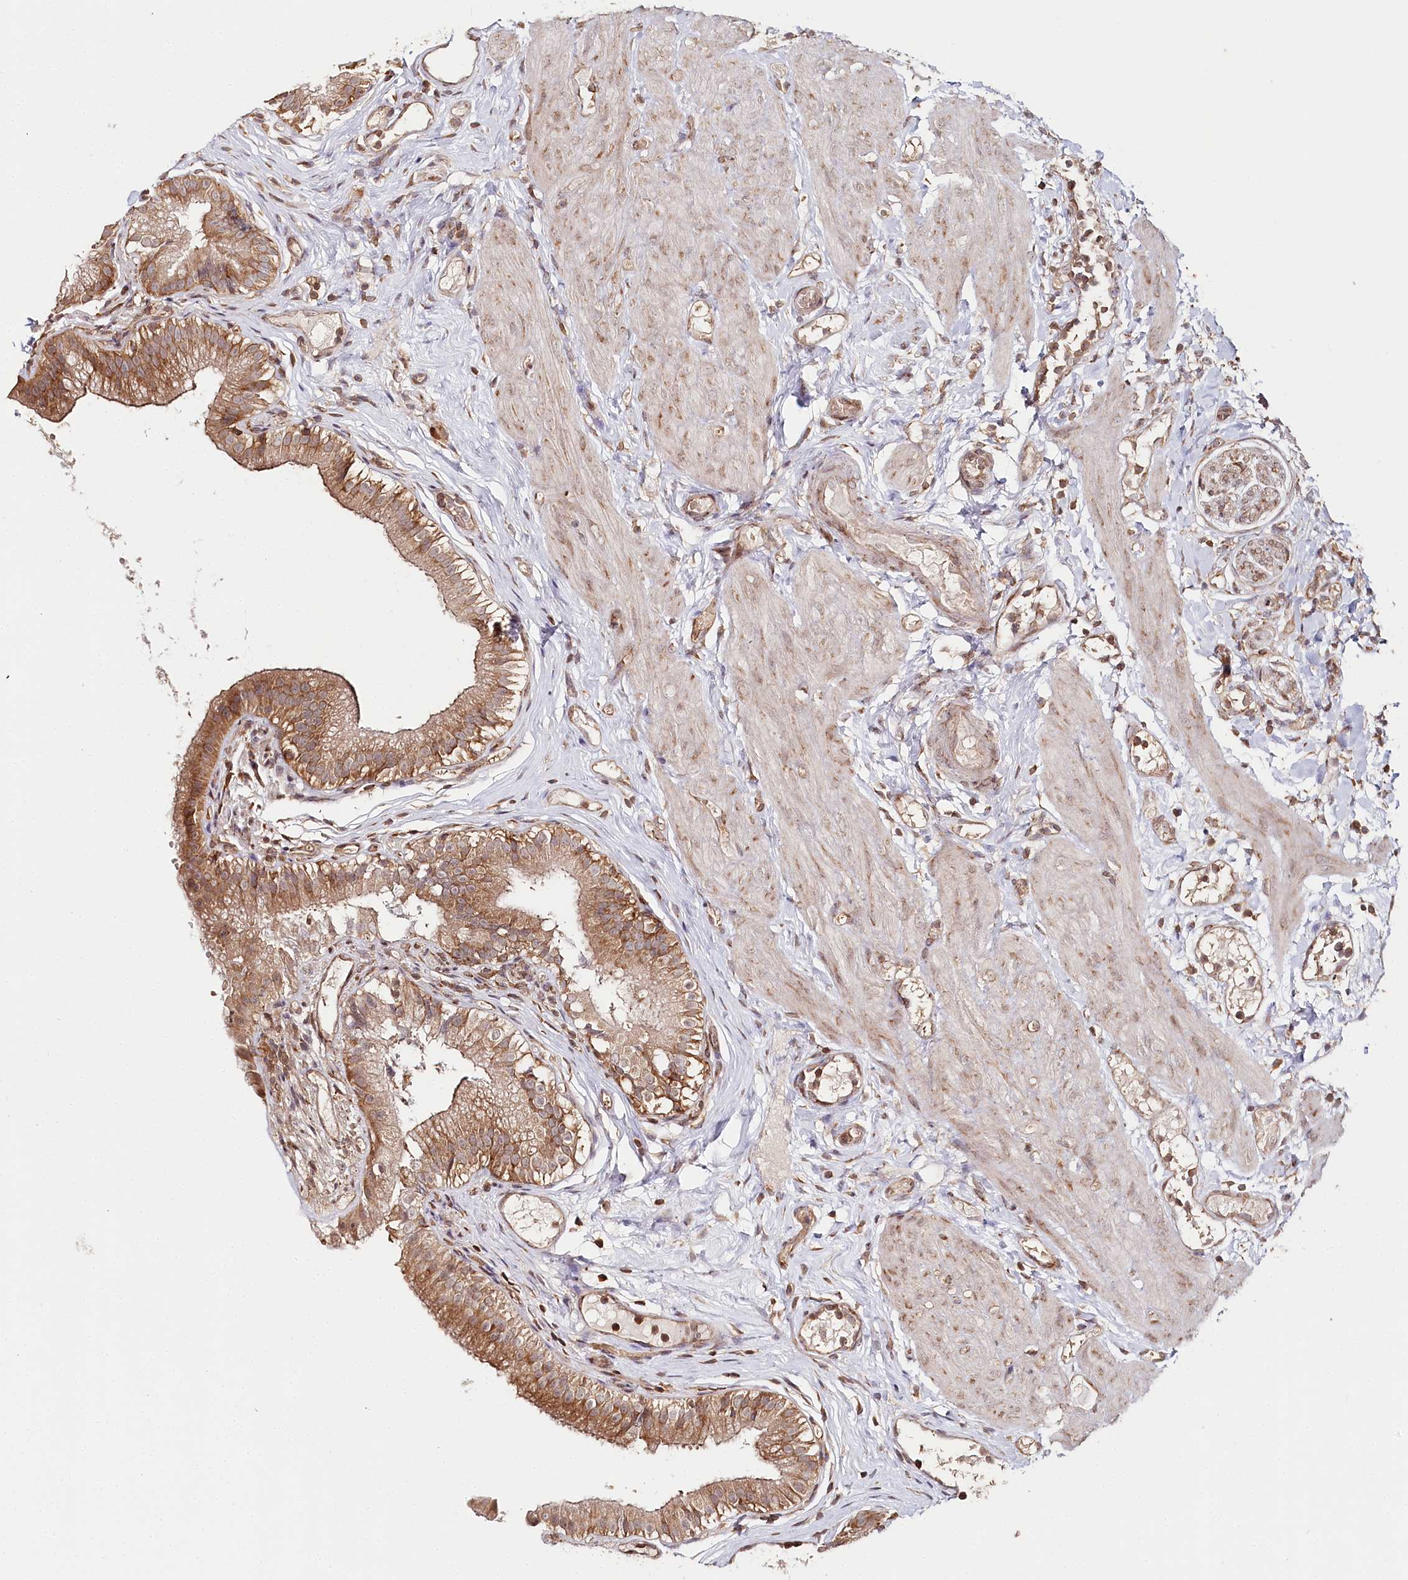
{"staining": {"intensity": "moderate", "quantity": ">75%", "location": "cytoplasmic/membranous"}, "tissue": "gallbladder", "cell_type": "Glandular cells", "image_type": "normal", "snomed": [{"axis": "morphology", "description": "Normal tissue, NOS"}, {"axis": "topography", "description": "Gallbladder"}], "caption": "This image shows immunohistochemistry (IHC) staining of benign human gallbladder, with medium moderate cytoplasmic/membranous expression in approximately >75% of glandular cells.", "gene": "OTUD4", "patient": {"sex": "female", "age": 26}}